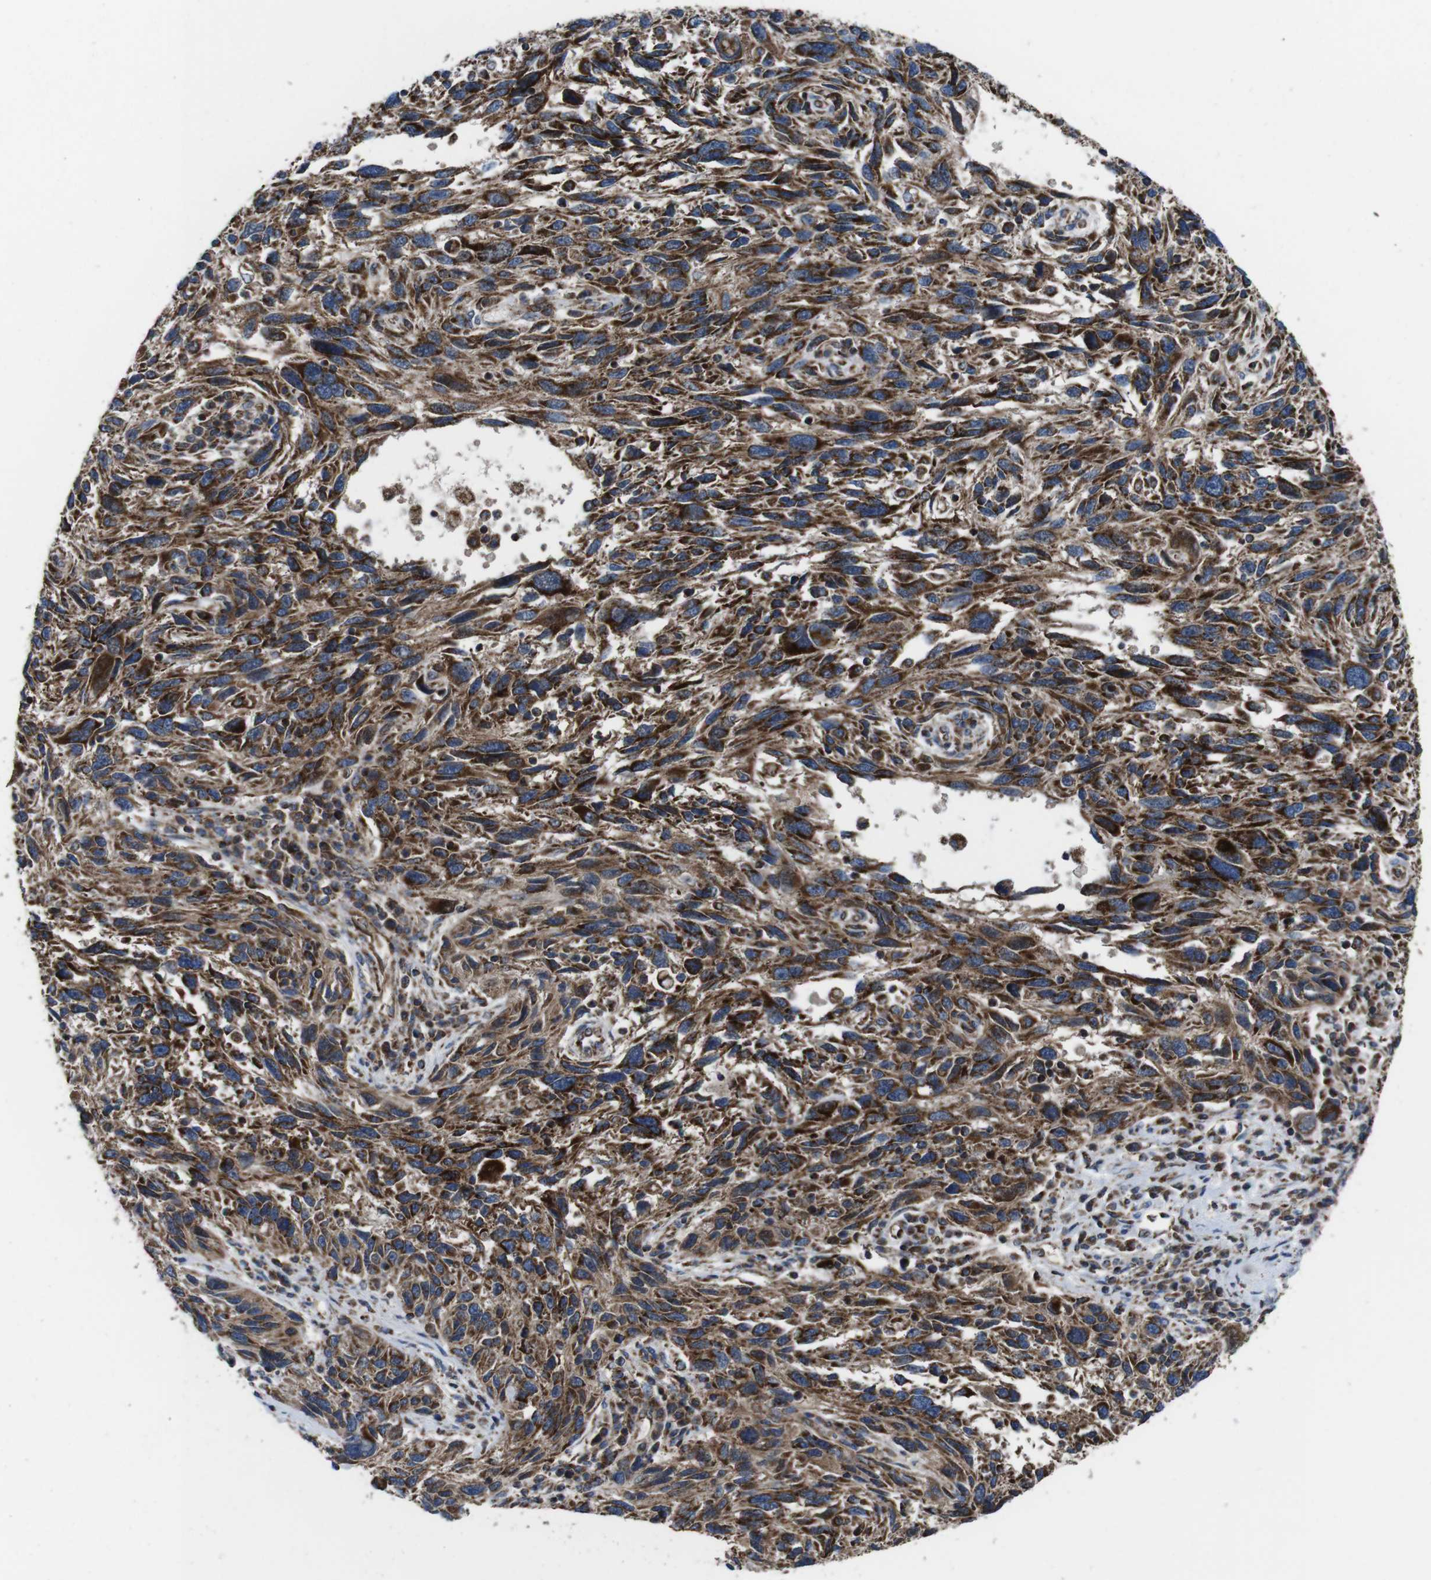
{"staining": {"intensity": "moderate", "quantity": ">75%", "location": "cytoplasmic/membranous"}, "tissue": "melanoma", "cell_type": "Tumor cells", "image_type": "cancer", "snomed": [{"axis": "morphology", "description": "Malignant melanoma, NOS"}, {"axis": "topography", "description": "Skin"}], "caption": "Malignant melanoma stained for a protein demonstrates moderate cytoplasmic/membranous positivity in tumor cells.", "gene": "HK1", "patient": {"sex": "male", "age": 53}}